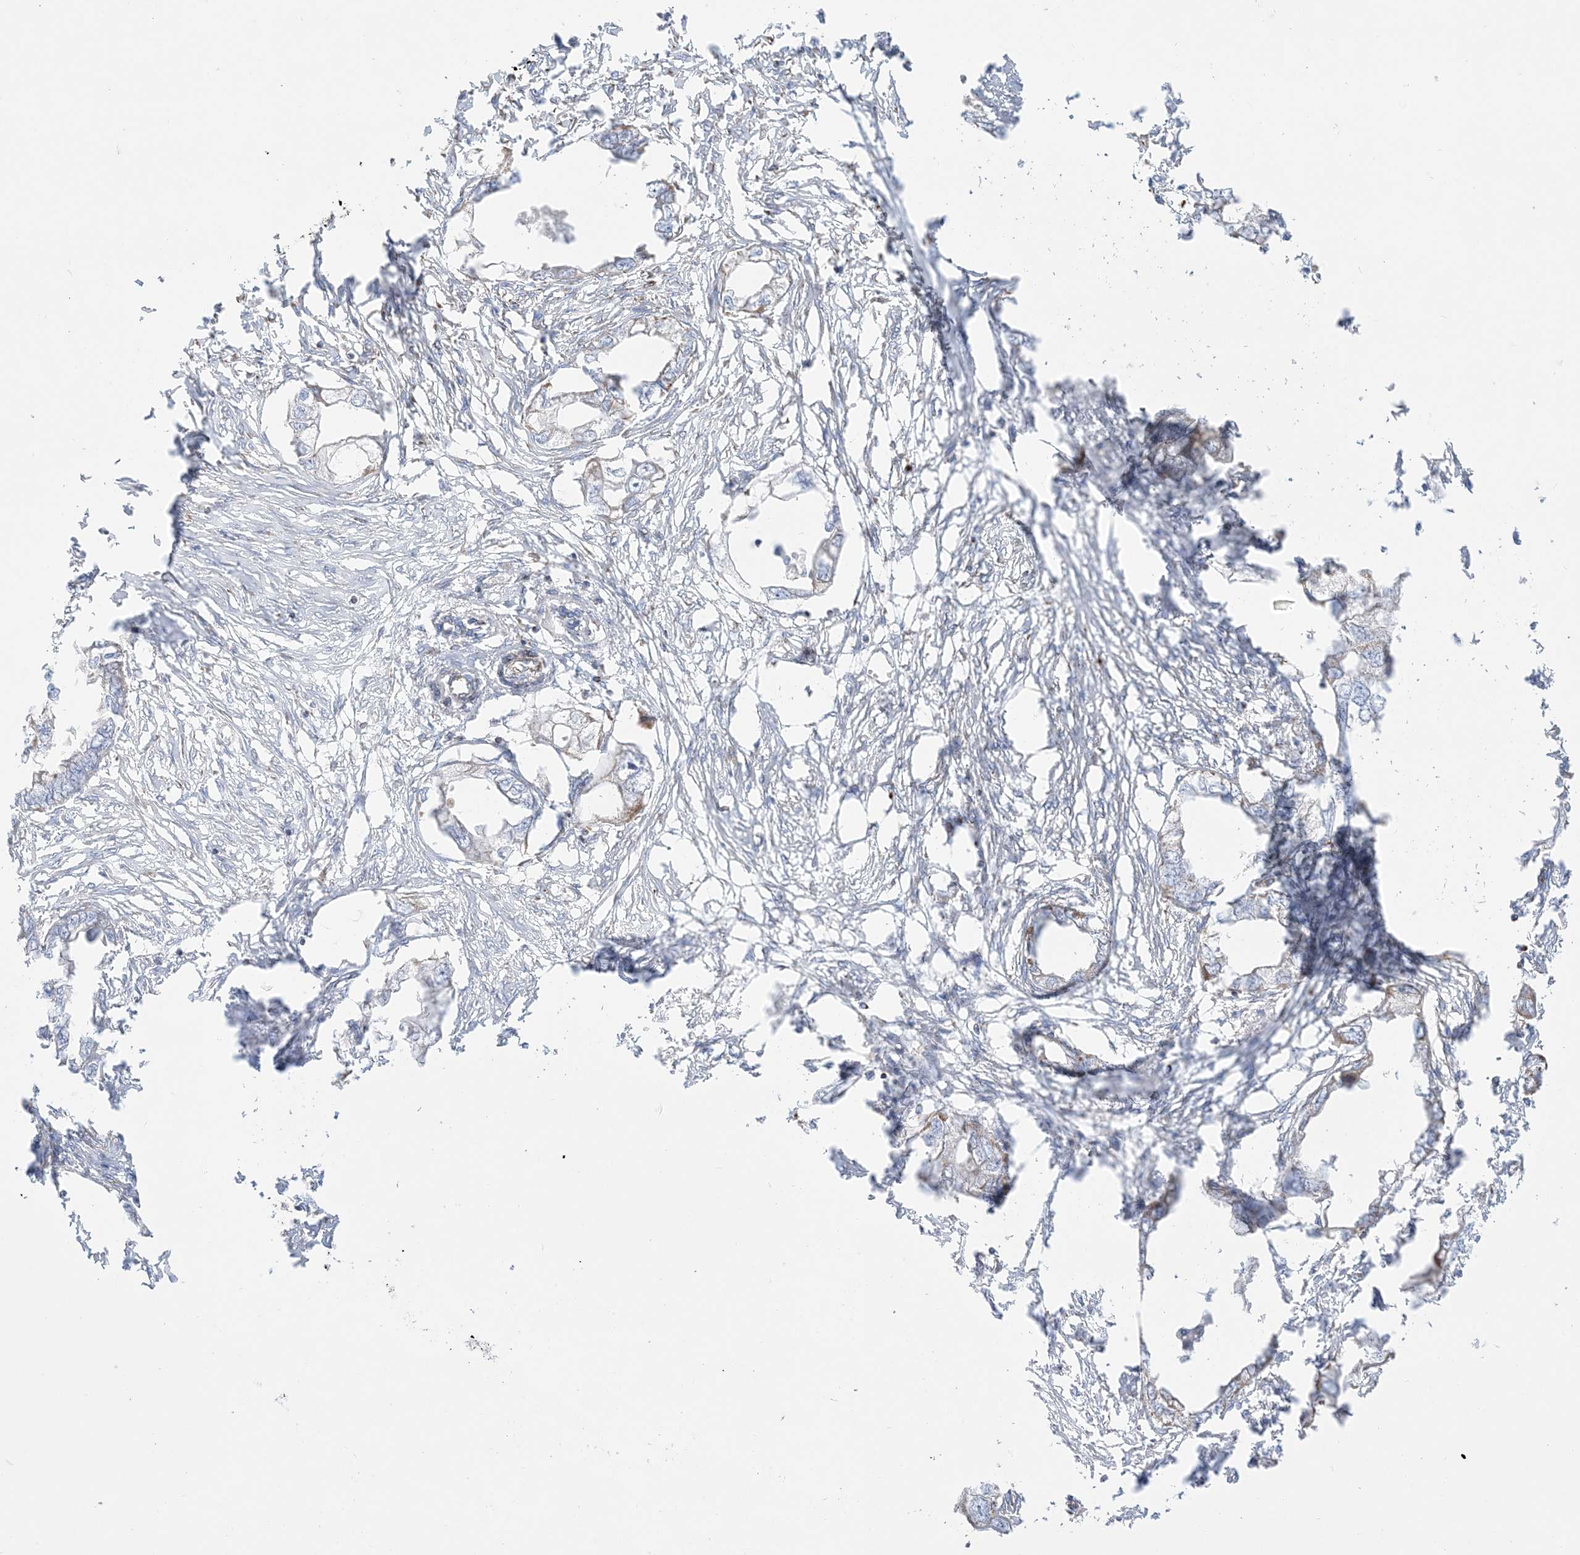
{"staining": {"intensity": "weak", "quantity": "<25%", "location": "cytoplasmic/membranous"}, "tissue": "endometrial cancer", "cell_type": "Tumor cells", "image_type": "cancer", "snomed": [{"axis": "morphology", "description": "Adenocarcinoma, NOS"}, {"axis": "morphology", "description": "Adenocarcinoma, metastatic, NOS"}, {"axis": "topography", "description": "Adipose tissue"}, {"axis": "topography", "description": "Endometrium"}], "caption": "This is an immunohistochemistry image of endometrial adenocarcinoma. There is no staining in tumor cells.", "gene": "MRPS36", "patient": {"sex": "female", "age": 67}}